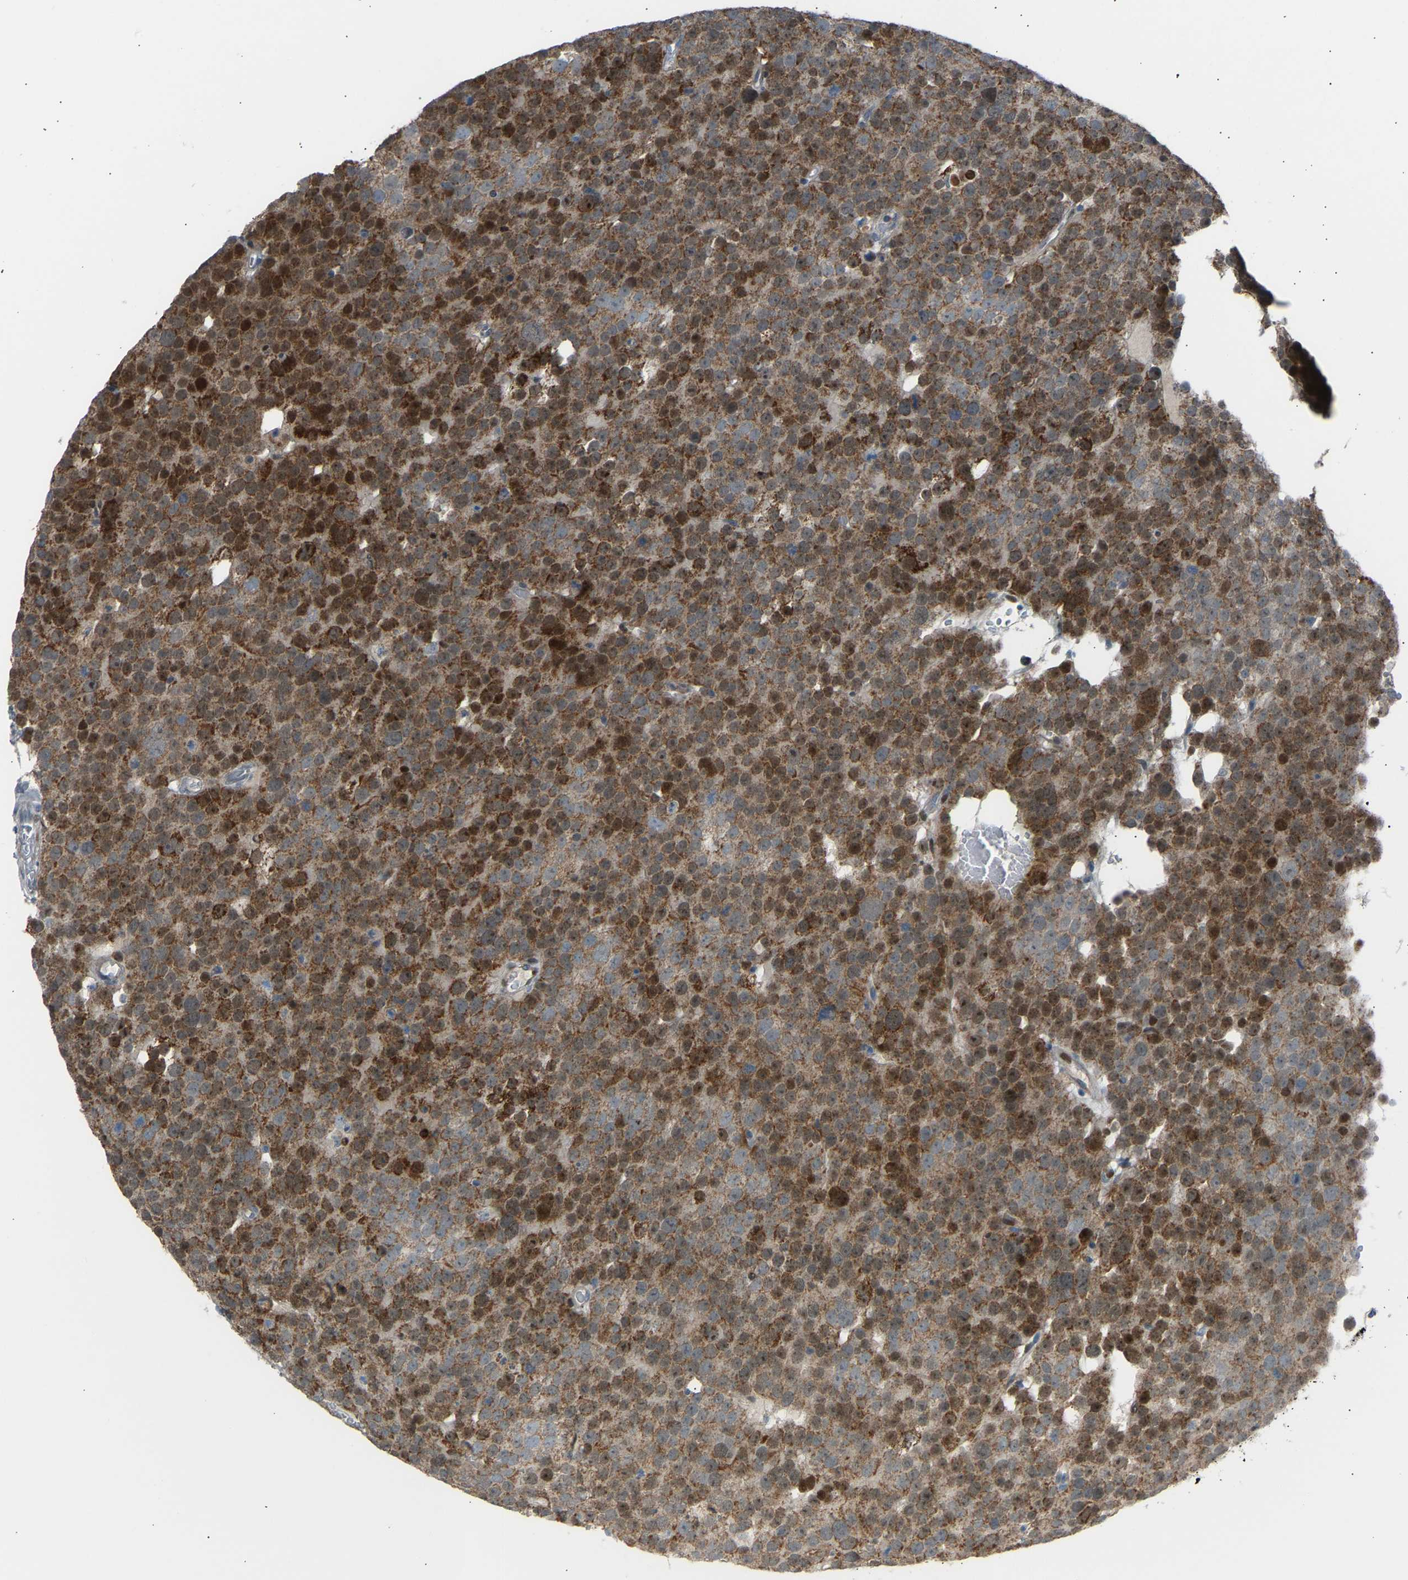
{"staining": {"intensity": "strong", "quantity": ">75%", "location": "cytoplasmic/membranous,nuclear"}, "tissue": "testis cancer", "cell_type": "Tumor cells", "image_type": "cancer", "snomed": [{"axis": "morphology", "description": "Seminoma, NOS"}, {"axis": "topography", "description": "Testis"}], "caption": "IHC micrograph of neoplastic tissue: testis seminoma stained using IHC reveals high levels of strong protein expression localized specifically in the cytoplasmic/membranous and nuclear of tumor cells, appearing as a cytoplasmic/membranous and nuclear brown color.", "gene": "VPS41", "patient": {"sex": "male", "age": 71}}